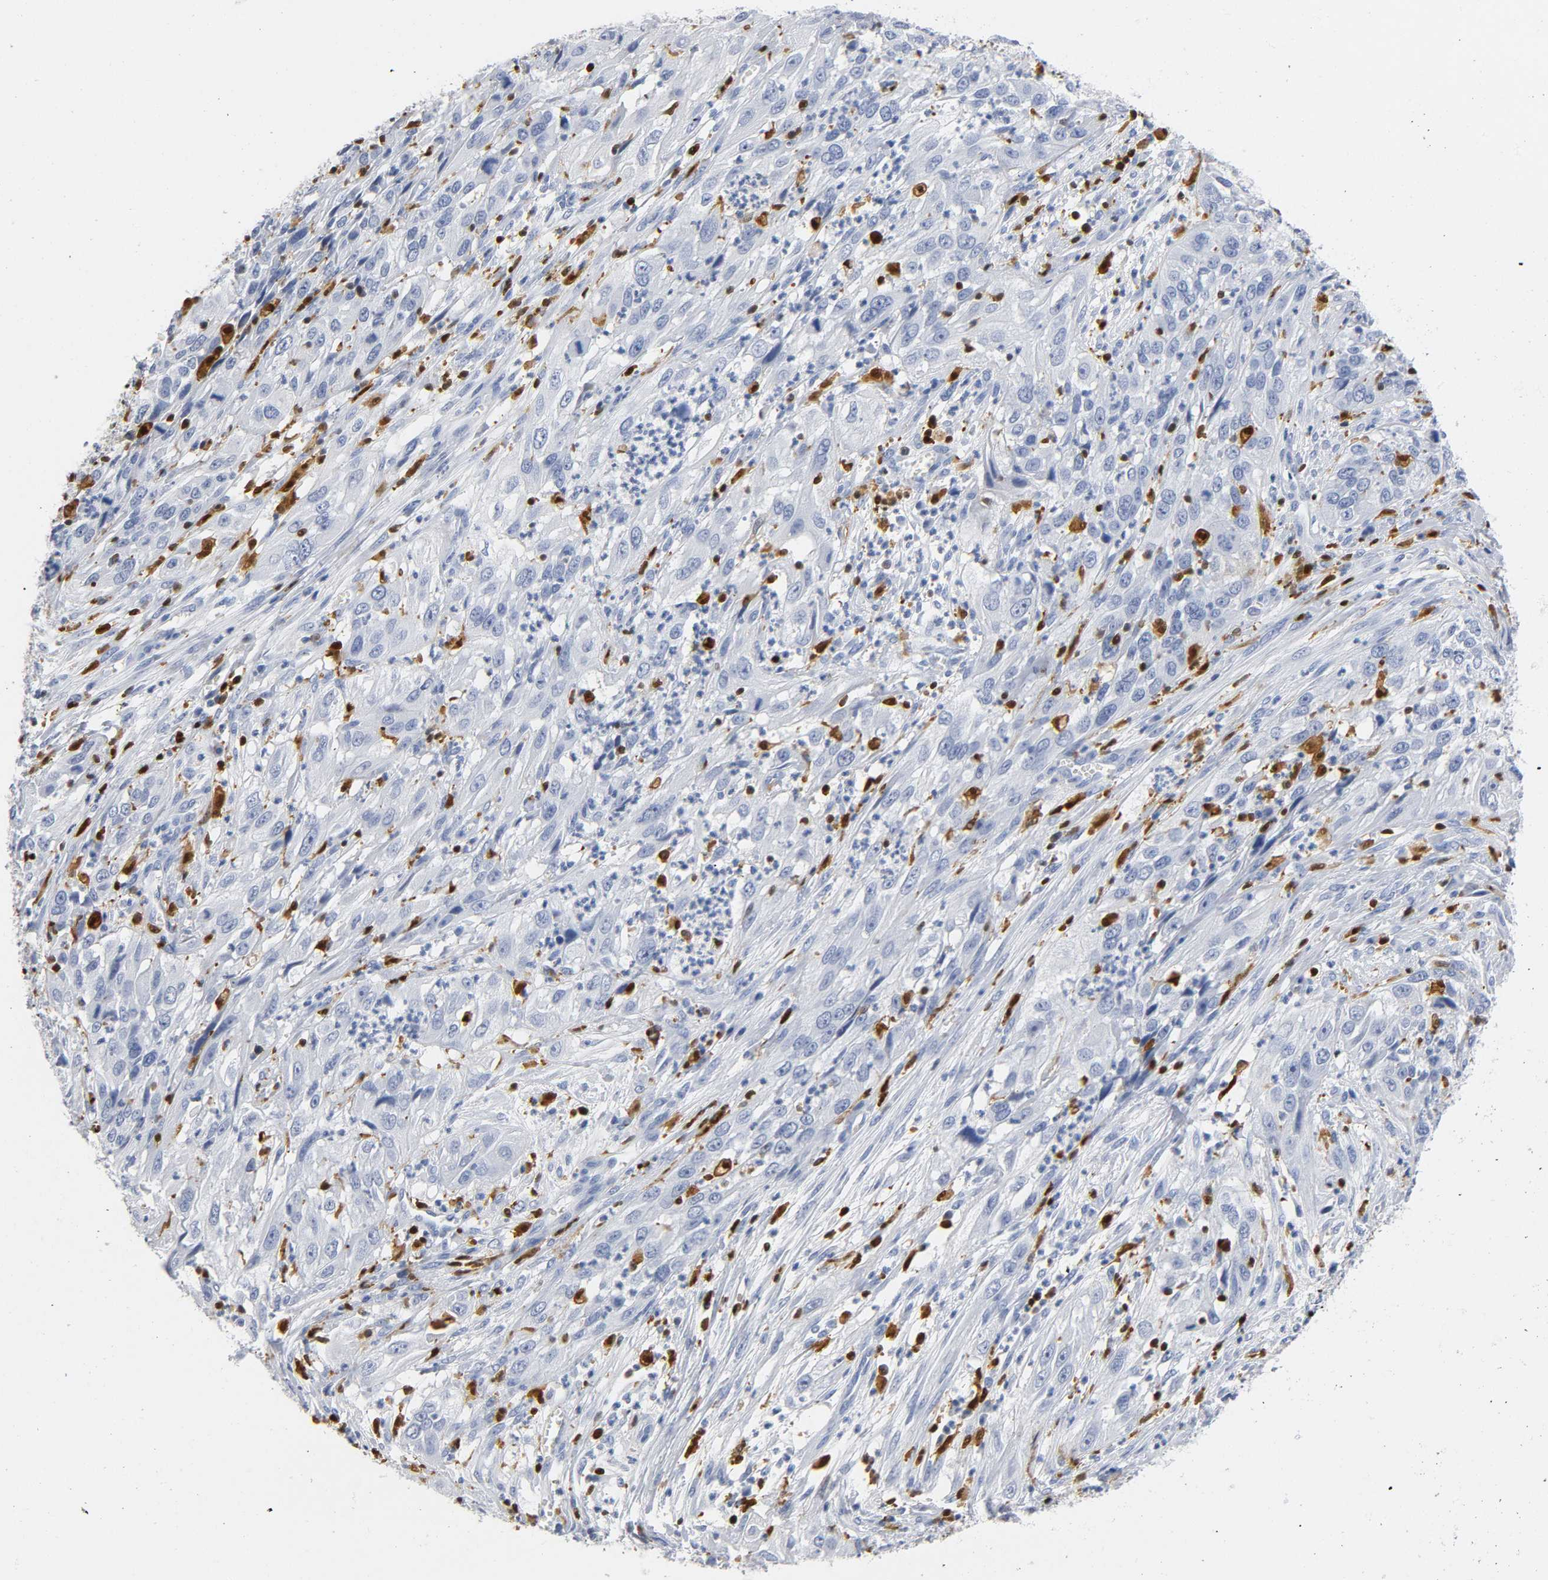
{"staining": {"intensity": "negative", "quantity": "none", "location": "none"}, "tissue": "cervical cancer", "cell_type": "Tumor cells", "image_type": "cancer", "snomed": [{"axis": "morphology", "description": "Squamous cell carcinoma, NOS"}, {"axis": "topography", "description": "Cervix"}], "caption": "Immunohistochemistry micrograph of human cervical cancer (squamous cell carcinoma) stained for a protein (brown), which reveals no staining in tumor cells.", "gene": "DOK2", "patient": {"sex": "female", "age": 32}}